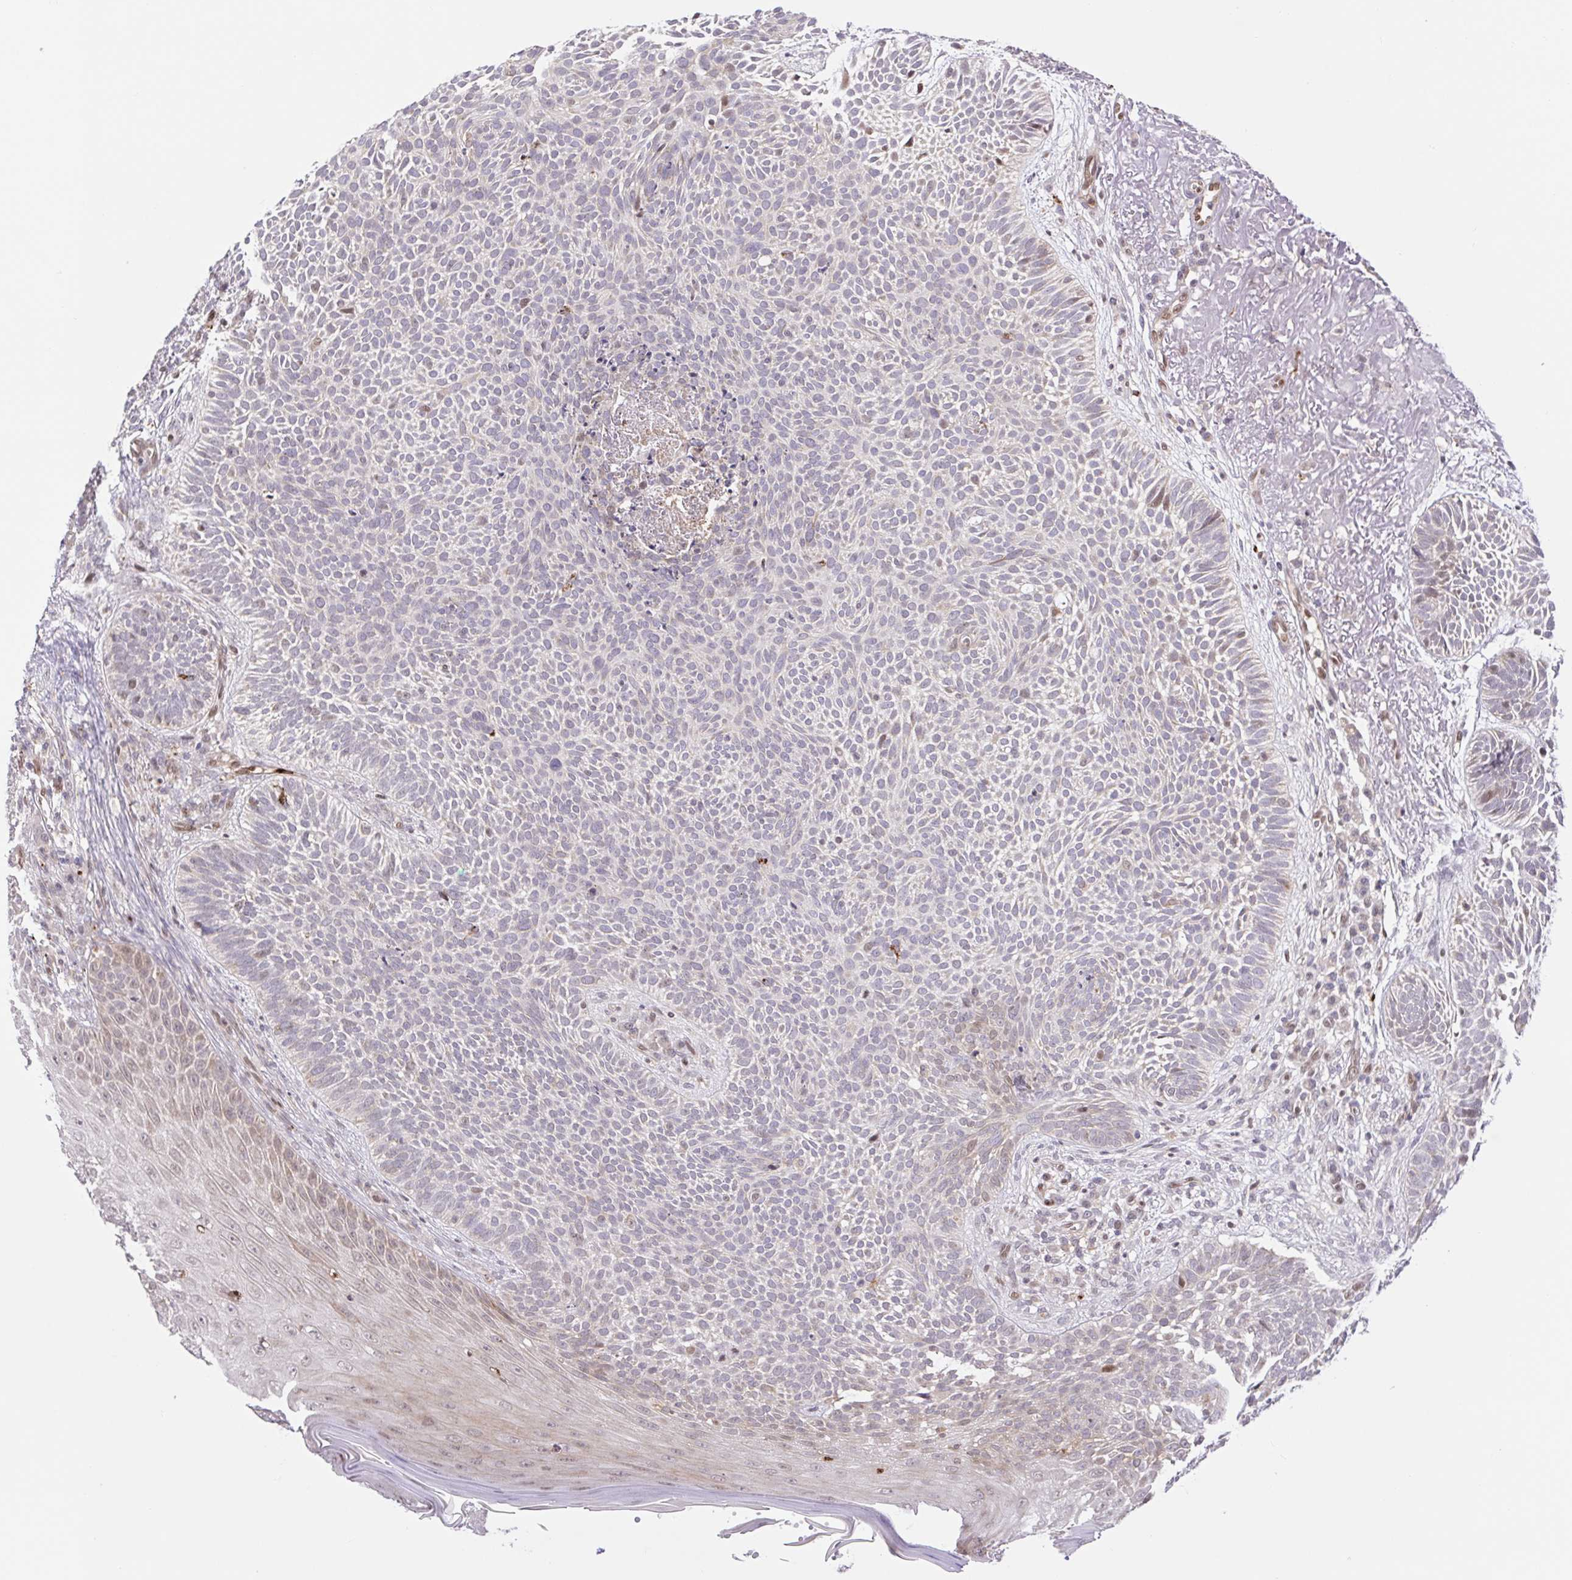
{"staining": {"intensity": "weak", "quantity": "<25%", "location": "nuclear"}, "tissue": "skin cancer", "cell_type": "Tumor cells", "image_type": "cancer", "snomed": [{"axis": "morphology", "description": "Basal cell carcinoma"}, {"axis": "topography", "description": "Skin"}, {"axis": "topography", "description": "Skin of face"}], "caption": "Histopathology image shows no significant protein expression in tumor cells of skin cancer (basal cell carcinoma).", "gene": "ERG", "patient": {"sex": "female", "age": 82}}